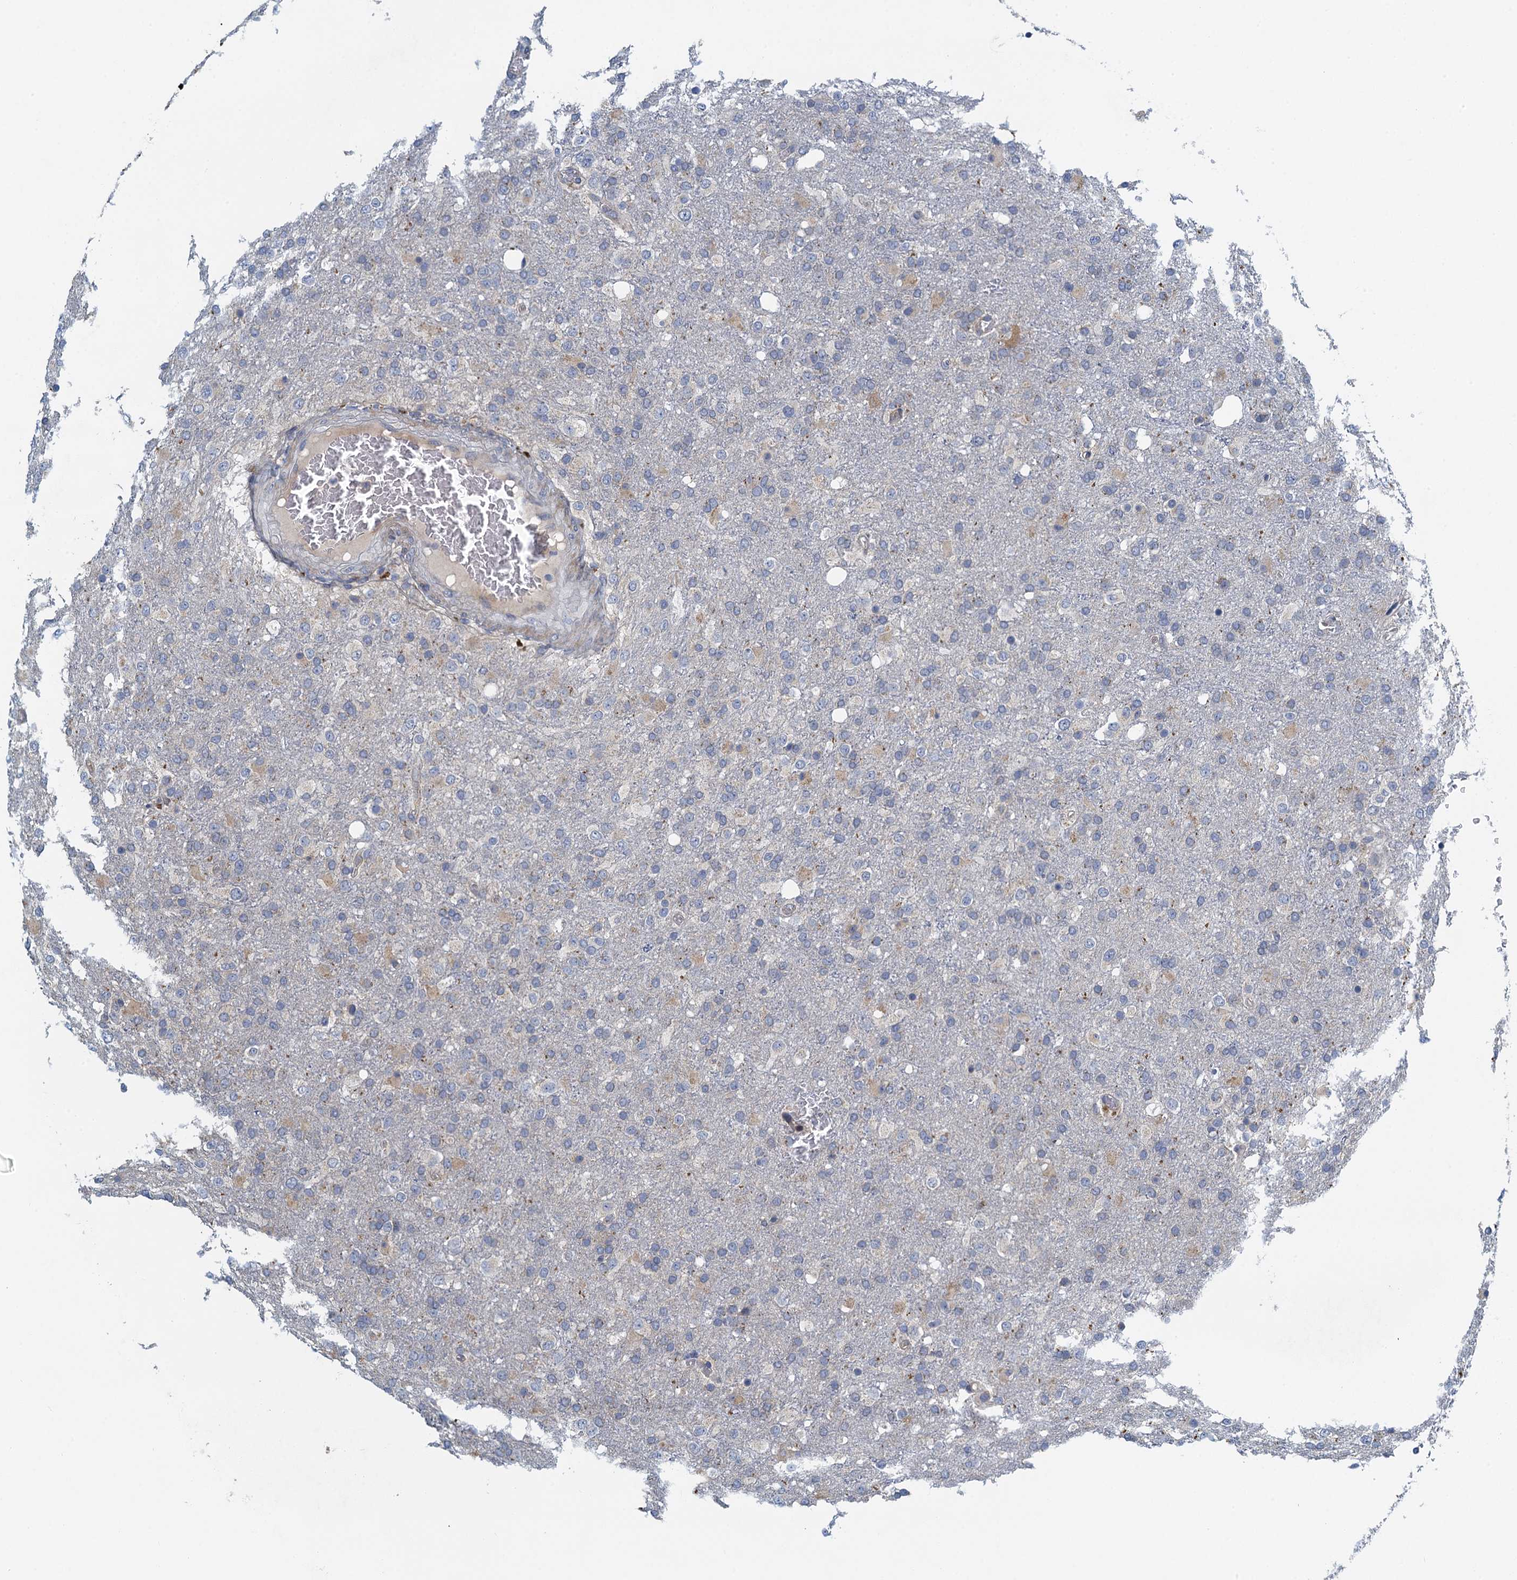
{"staining": {"intensity": "negative", "quantity": "none", "location": "none"}, "tissue": "glioma", "cell_type": "Tumor cells", "image_type": "cancer", "snomed": [{"axis": "morphology", "description": "Glioma, malignant, High grade"}, {"axis": "topography", "description": "Brain"}], "caption": "The immunohistochemistry image has no significant staining in tumor cells of malignant glioma (high-grade) tissue.", "gene": "ALG2", "patient": {"sex": "female", "age": 74}}